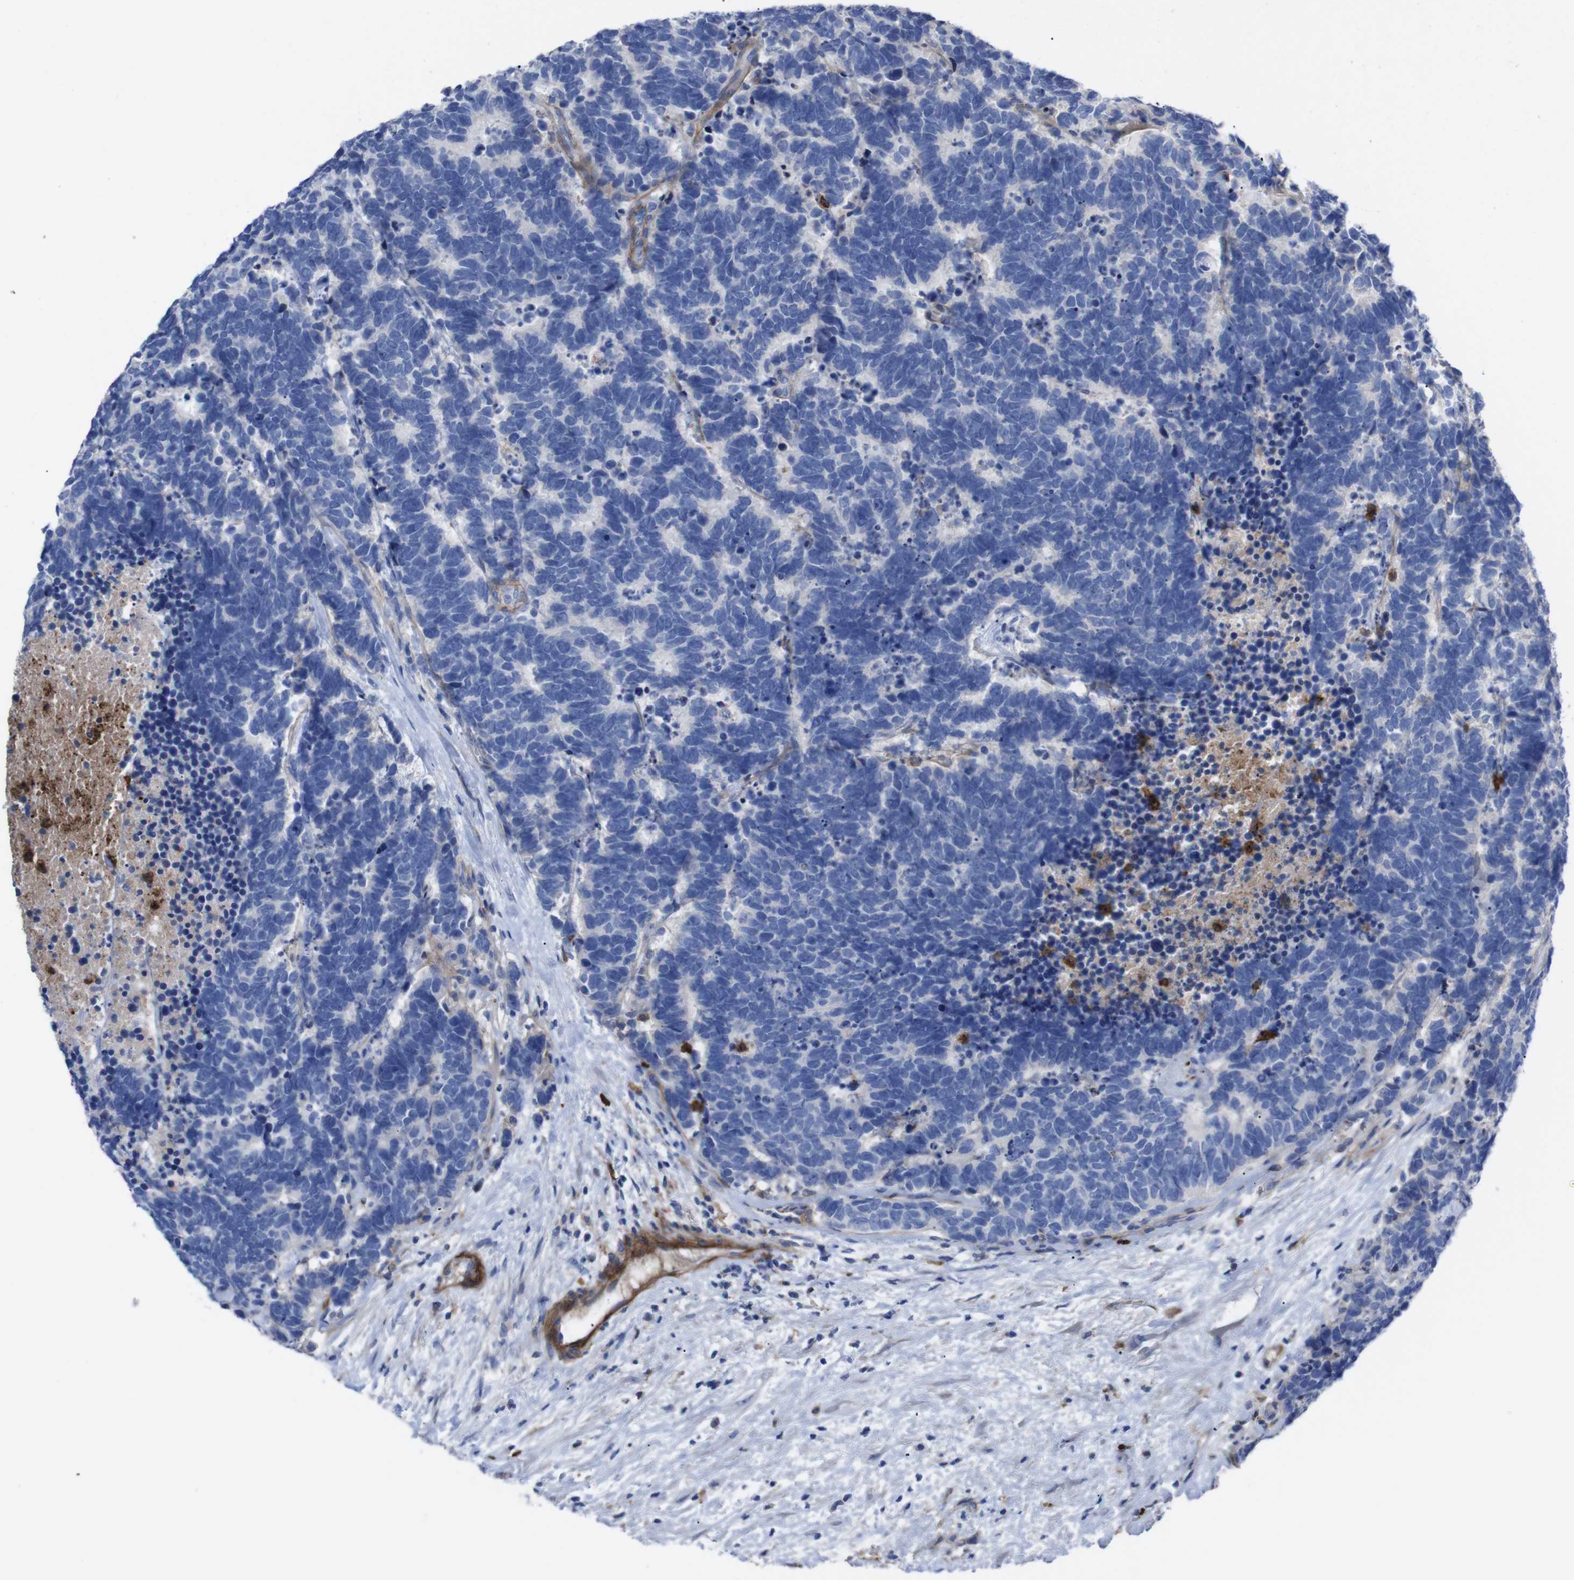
{"staining": {"intensity": "negative", "quantity": "none", "location": "none"}, "tissue": "carcinoid", "cell_type": "Tumor cells", "image_type": "cancer", "snomed": [{"axis": "morphology", "description": "Carcinoma, NOS"}, {"axis": "morphology", "description": "Carcinoid, malignant, NOS"}, {"axis": "topography", "description": "Urinary bladder"}], "caption": "Protein analysis of carcinoid displays no significant expression in tumor cells.", "gene": "C5AR1", "patient": {"sex": "male", "age": 57}}